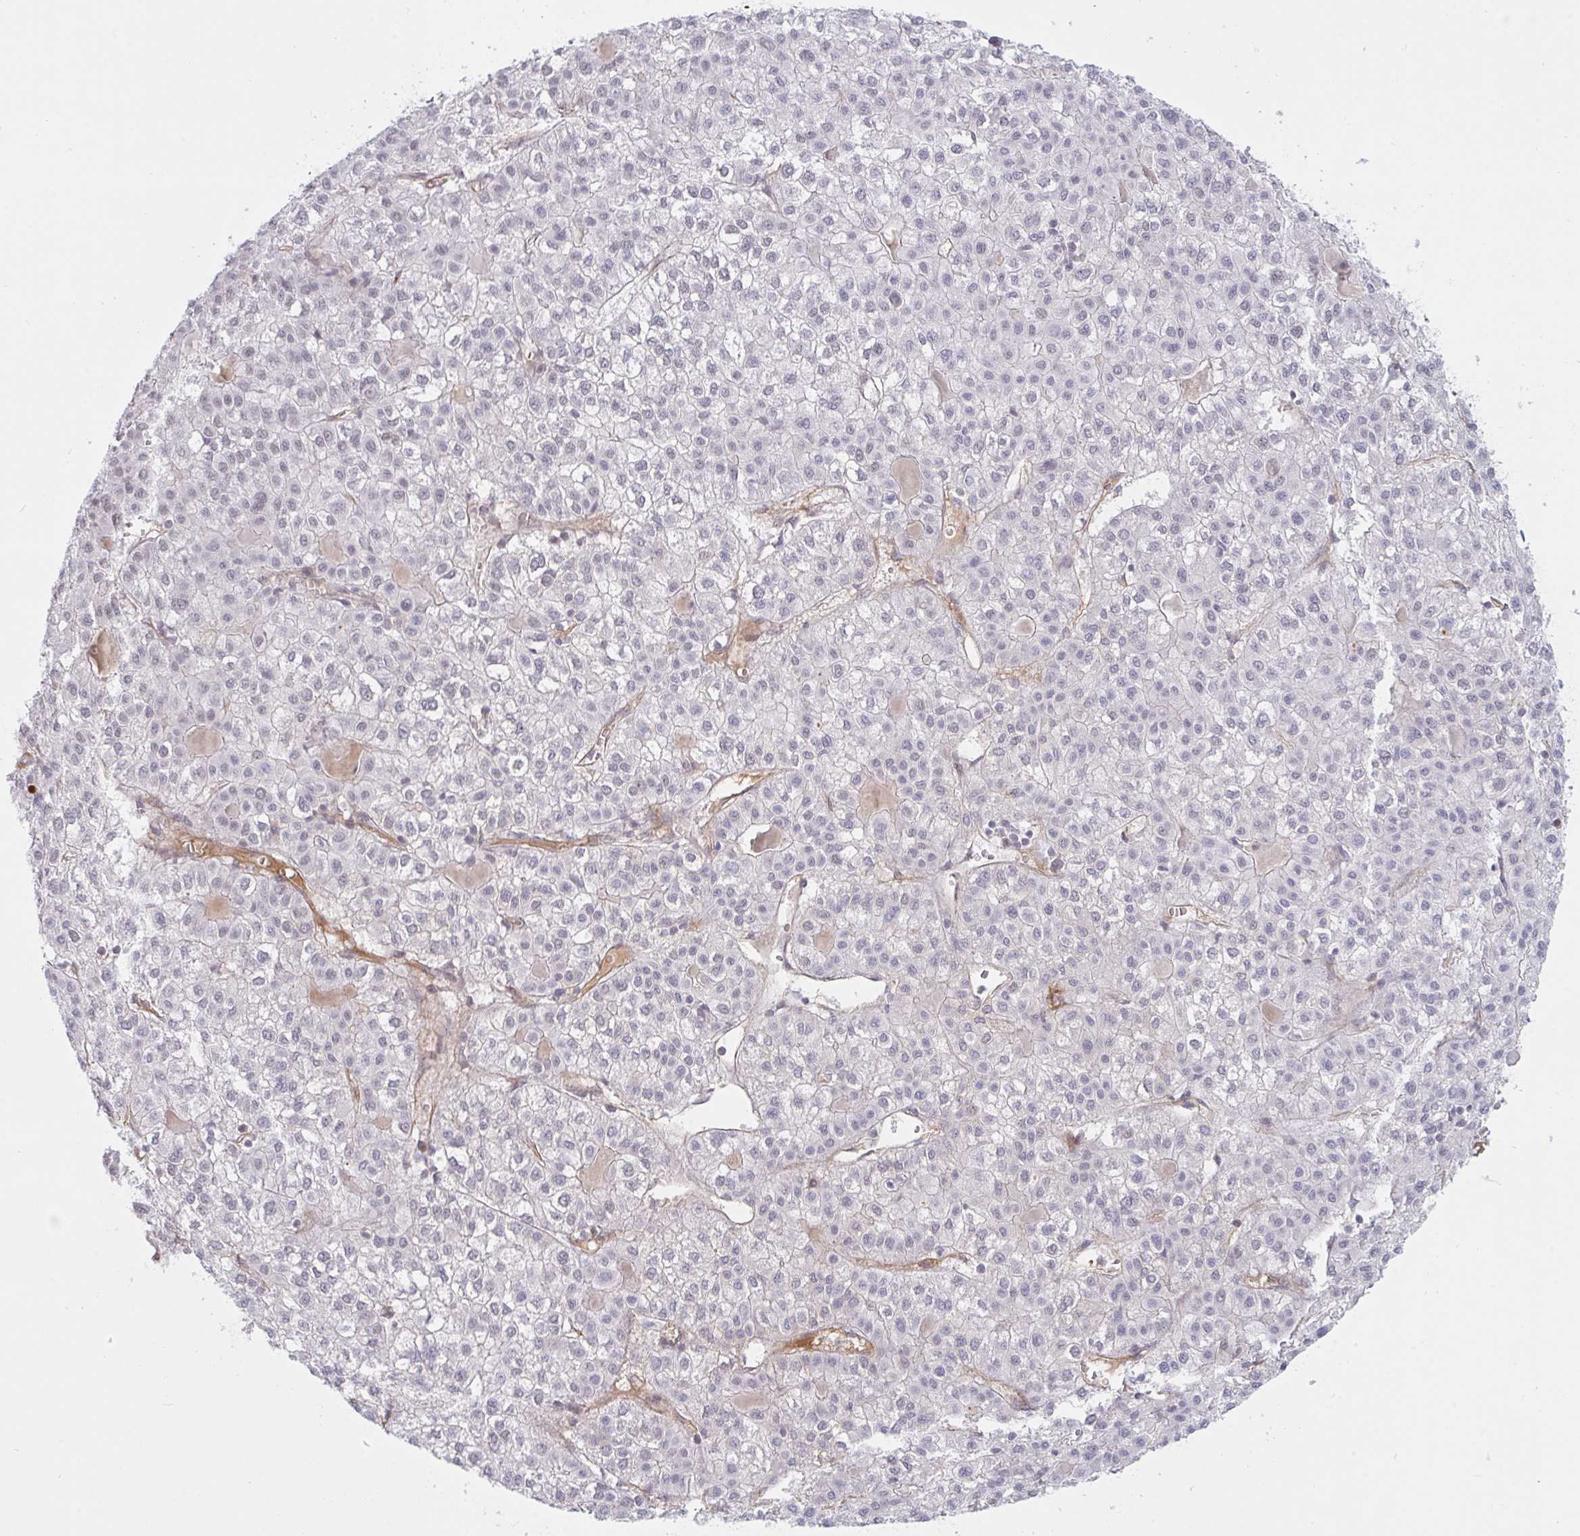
{"staining": {"intensity": "negative", "quantity": "none", "location": "none"}, "tissue": "liver cancer", "cell_type": "Tumor cells", "image_type": "cancer", "snomed": [{"axis": "morphology", "description": "Carcinoma, Hepatocellular, NOS"}, {"axis": "topography", "description": "Liver"}], "caption": "There is no significant staining in tumor cells of liver cancer.", "gene": "DSCAML1", "patient": {"sex": "female", "age": 43}}